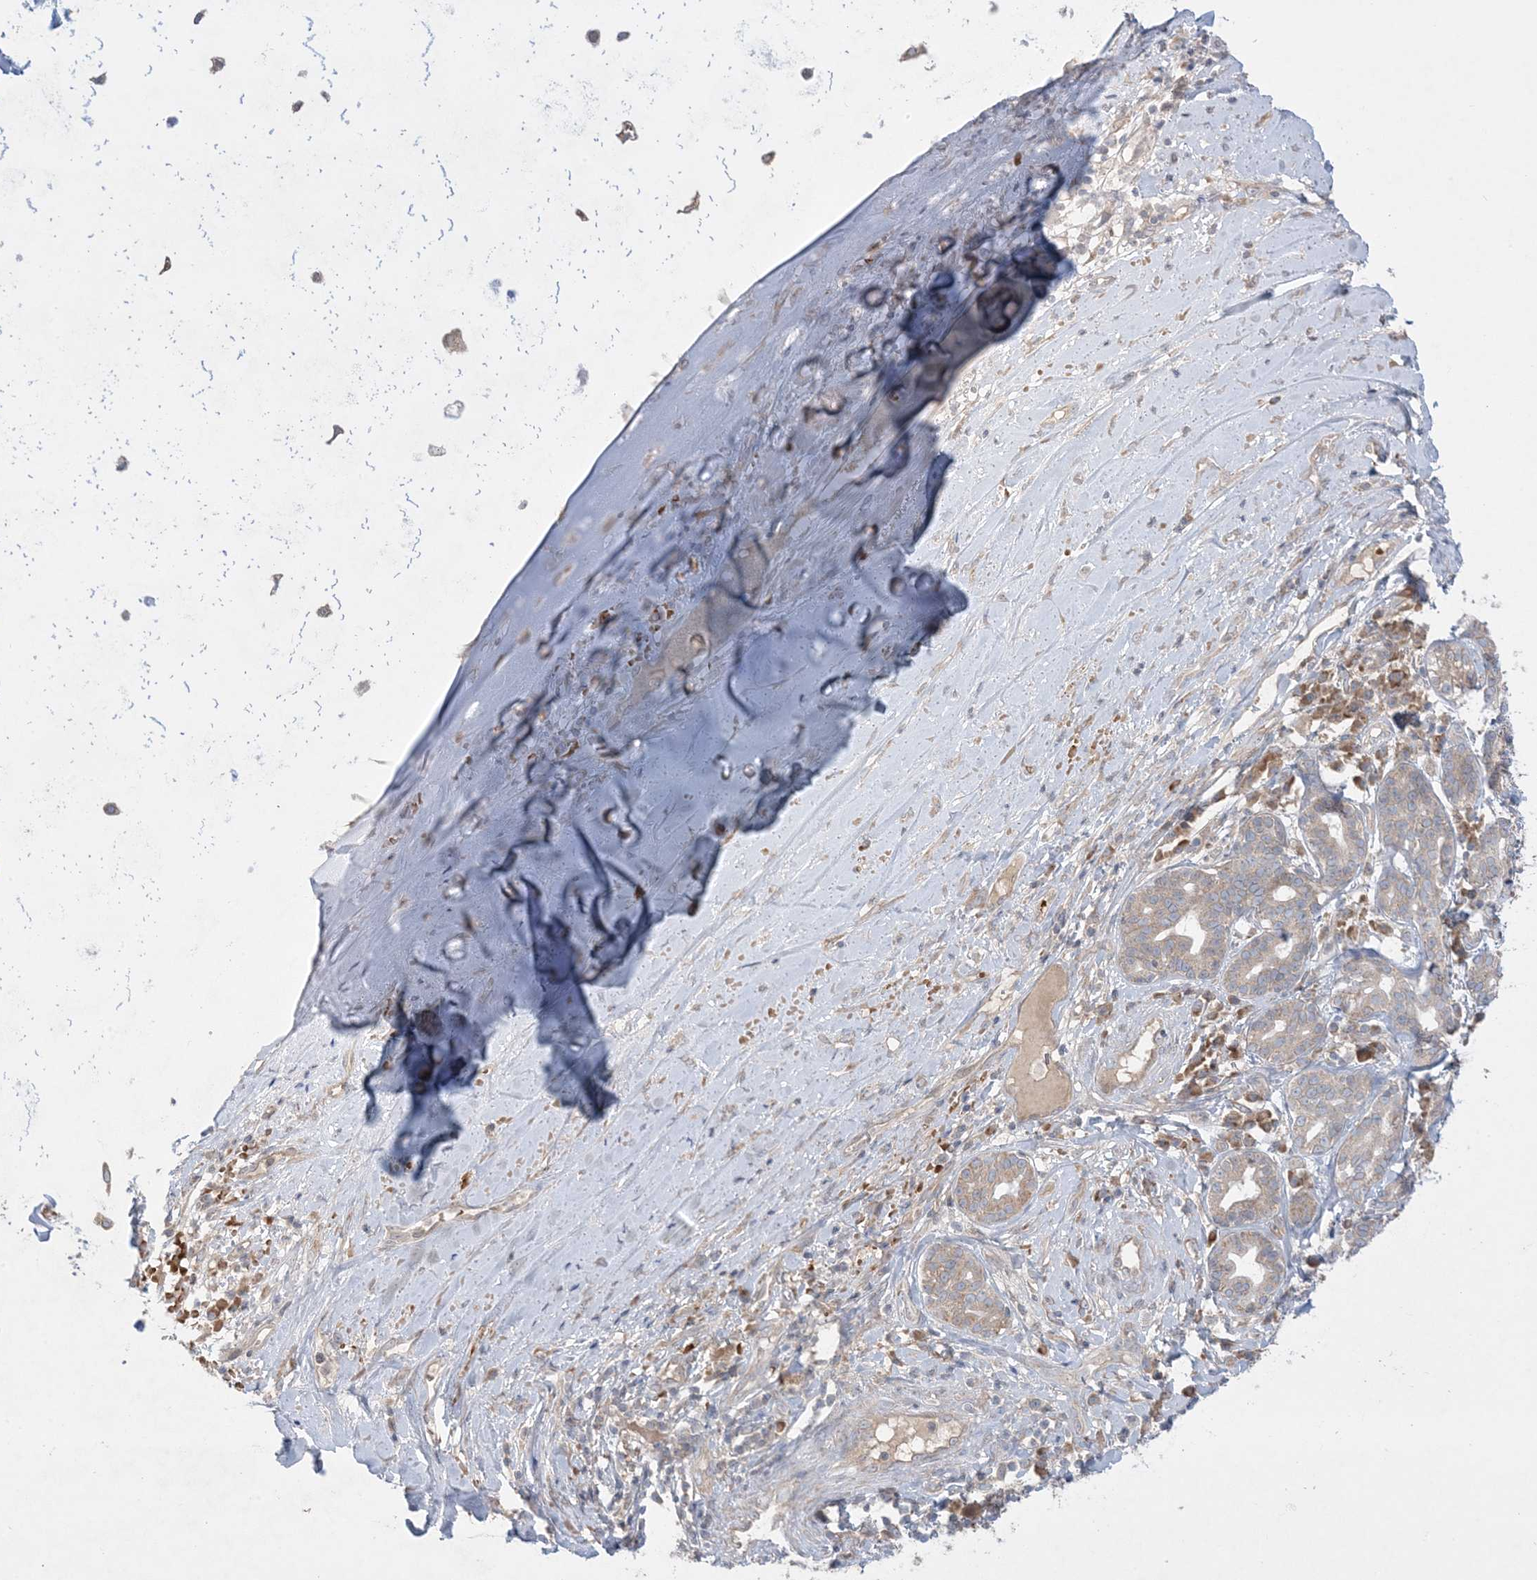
{"staining": {"intensity": "strong", "quantity": ">75%", "location": "cytoplasmic/membranous,nuclear"}, "tissue": "adipose tissue", "cell_type": "Adipocytes", "image_type": "normal", "snomed": [{"axis": "morphology", "description": "Normal tissue, NOS"}, {"axis": "morphology", "description": "Basal cell carcinoma"}, {"axis": "topography", "description": "Cartilage tissue"}, {"axis": "topography", "description": "Nasopharynx"}, {"axis": "topography", "description": "Oral tissue"}], "caption": "Adipocytes show high levels of strong cytoplasmic/membranous,nuclear positivity in approximately >75% of cells in unremarkable human adipose tissue.", "gene": "MMGT1", "patient": {"sex": "female", "age": 77}}